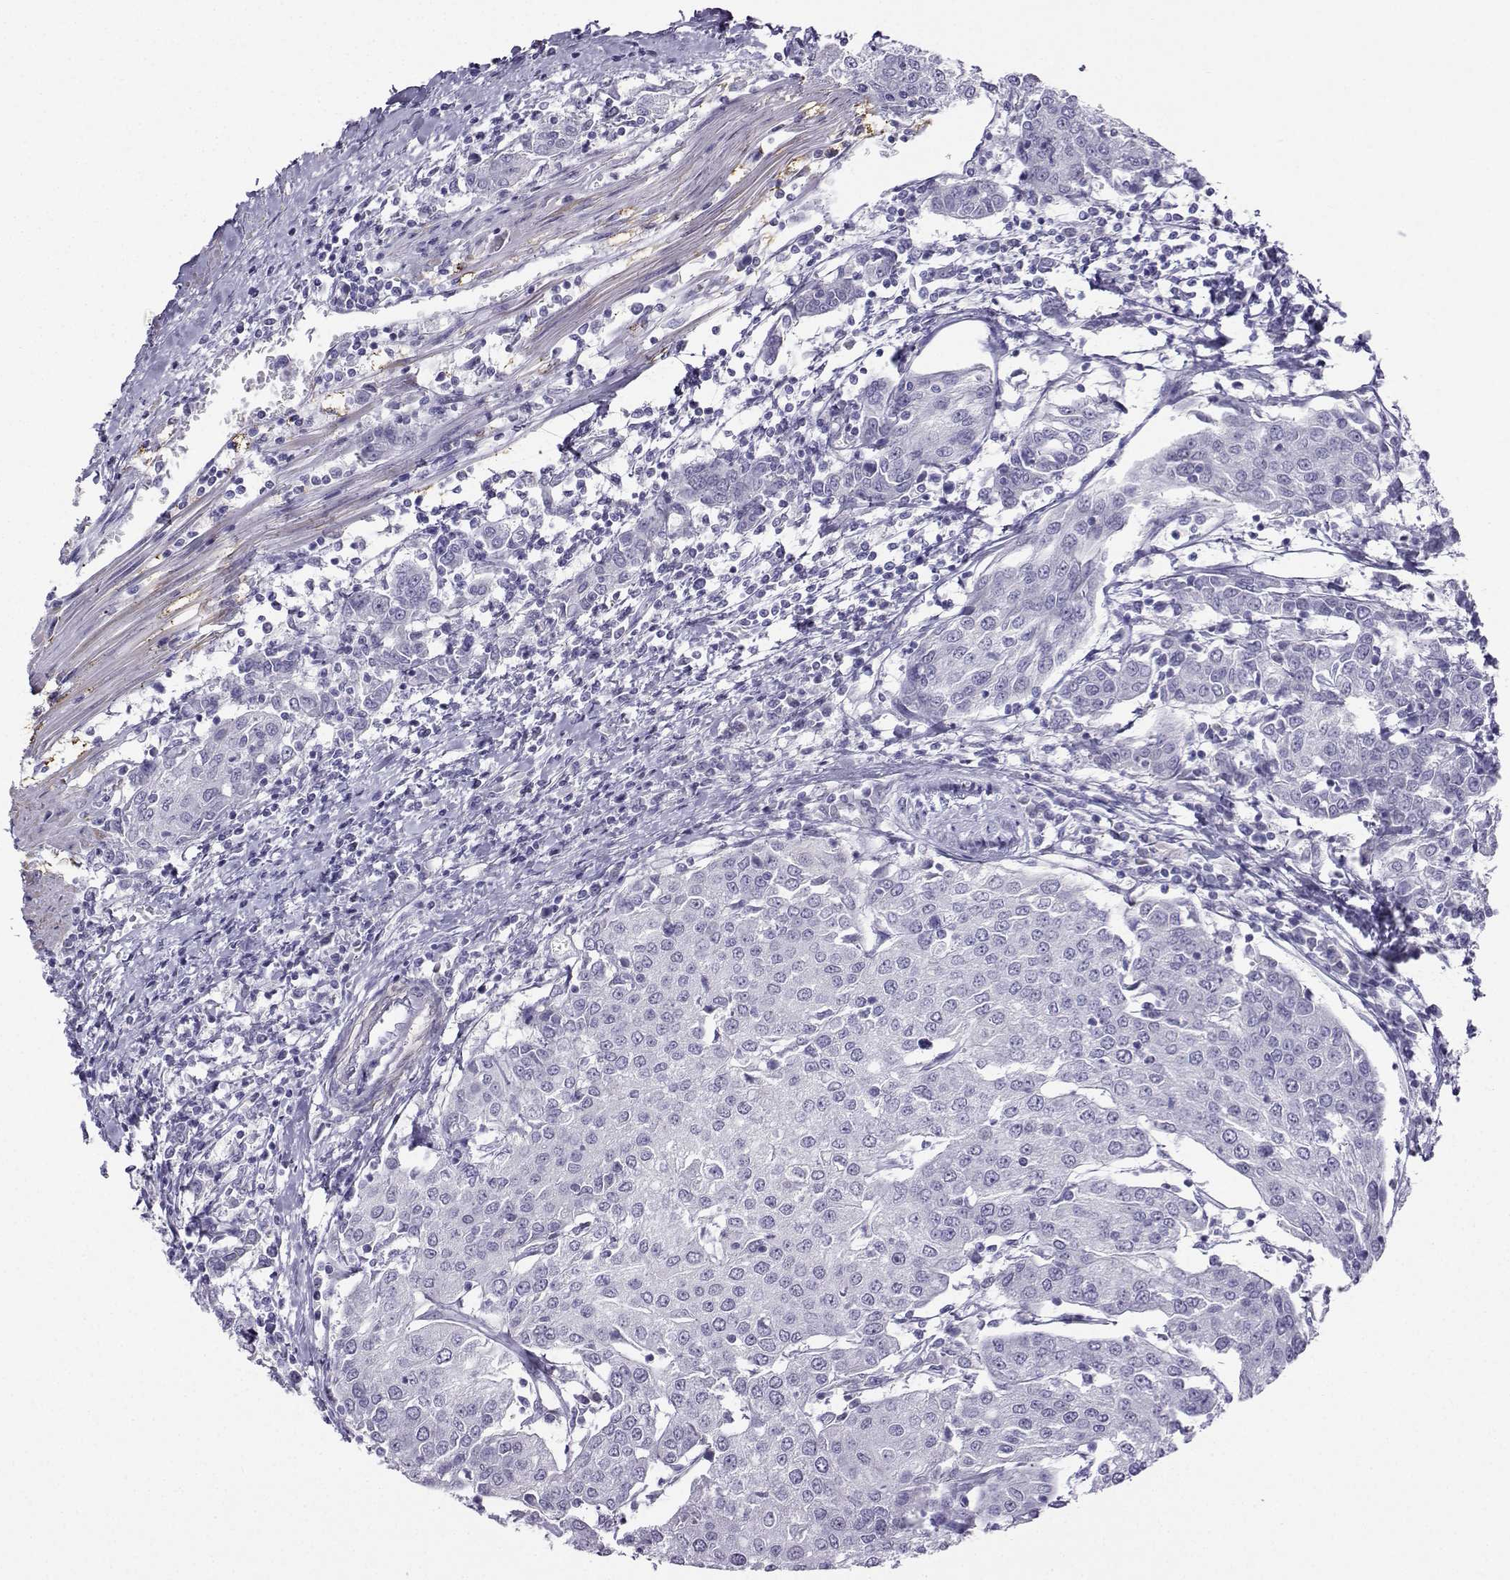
{"staining": {"intensity": "negative", "quantity": "none", "location": "none"}, "tissue": "urothelial cancer", "cell_type": "Tumor cells", "image_type": "cancer", "snomed": [{"axis": "morphology", "description": "Urothelial carcinoma, High grade"}, {"axis": "topography", "description": "Urinary bladder"}], "caption": "DAB (3,3'-diaminobenzidine) immunohistochemical staining of human urothelial cancer demonstrates no significant staining in tumor cells.", "gene": "KIF17", "patient": {"sex": "female", "age": 85}}